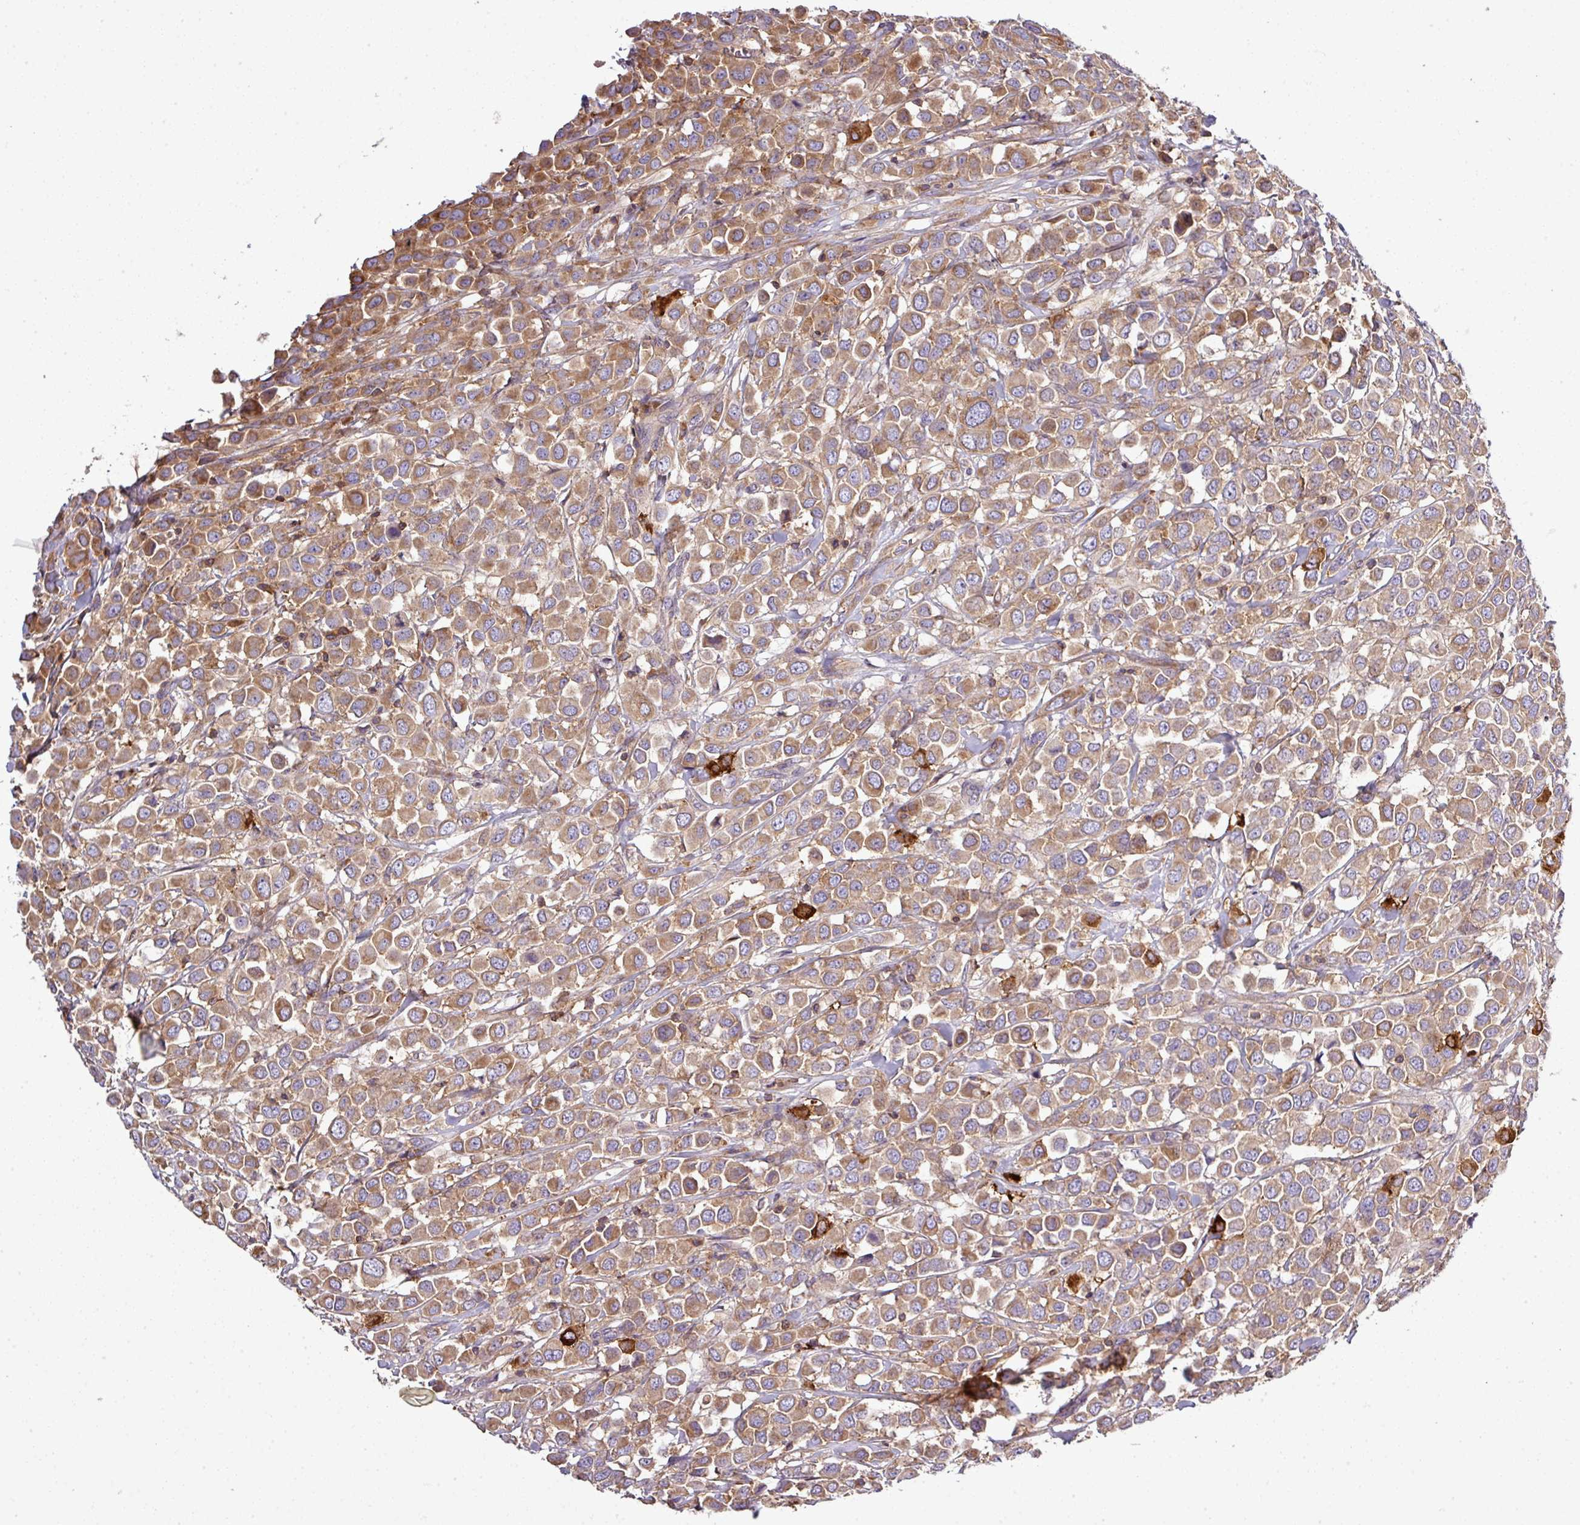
{"staining": {"intensity": "moderate", "quantity": ">75%", "location": "cytoplasmic/membranous"}, "tissue": "breast cancer", "cell_type": "Tumor cells", "image_type": "cancer", "snomed": [{"axis": "morphology", "description": "Duct carcinoma"}, {"axis": "topography", "description": "Breast"}], "caption": "Tumor cells demonstrate medium levels of moderate cytoplasmic/membranous positivity in about >75% of cells in intraductal carcinoma (breast).", "gene": "LRRC74B", "patient": {"sex": "female", "age": 61}}